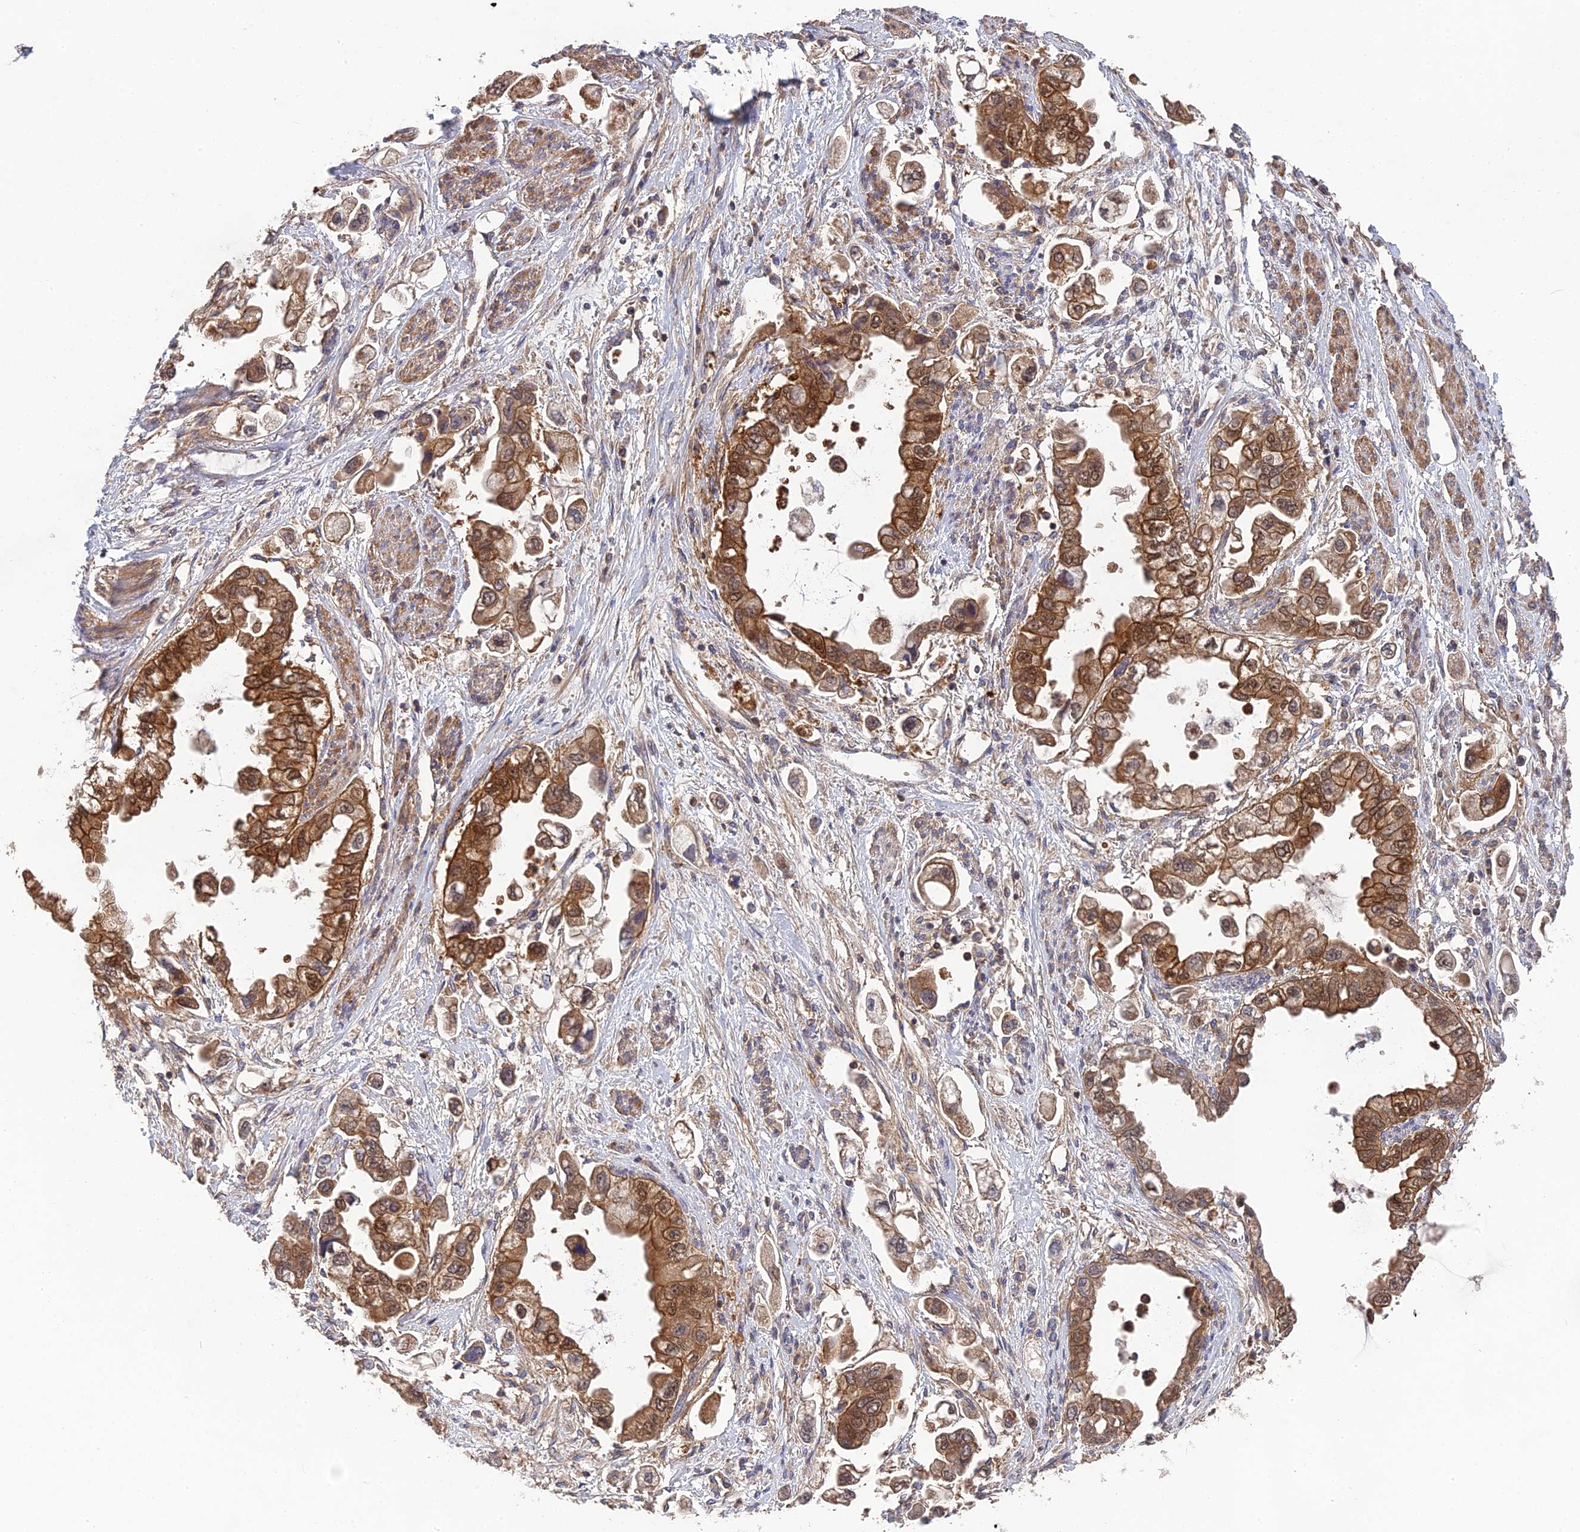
{"staining": {"intensity": "strong", "quantity": ">75%", "location": "cytoplasmic/membranous,nuclear"}, "tissue": "stomach cancer", "cell_type": "Tumor cells", "image_type": "cancer", "snomed": [{"axis": "morphology", "description": "Adenocarcinoma, NOS"}, {"axis": "topography", "description": "Stomach"}], "caption": "Immunohistochemistry (IHC) of stomach adenocarcinoma shows high levels of strong cytoplasmic/membranous and nuclear expression in approximately >75% of tumor cells.", "gene": "RPIA", "patient": {"sex": "male", "age": 62}}